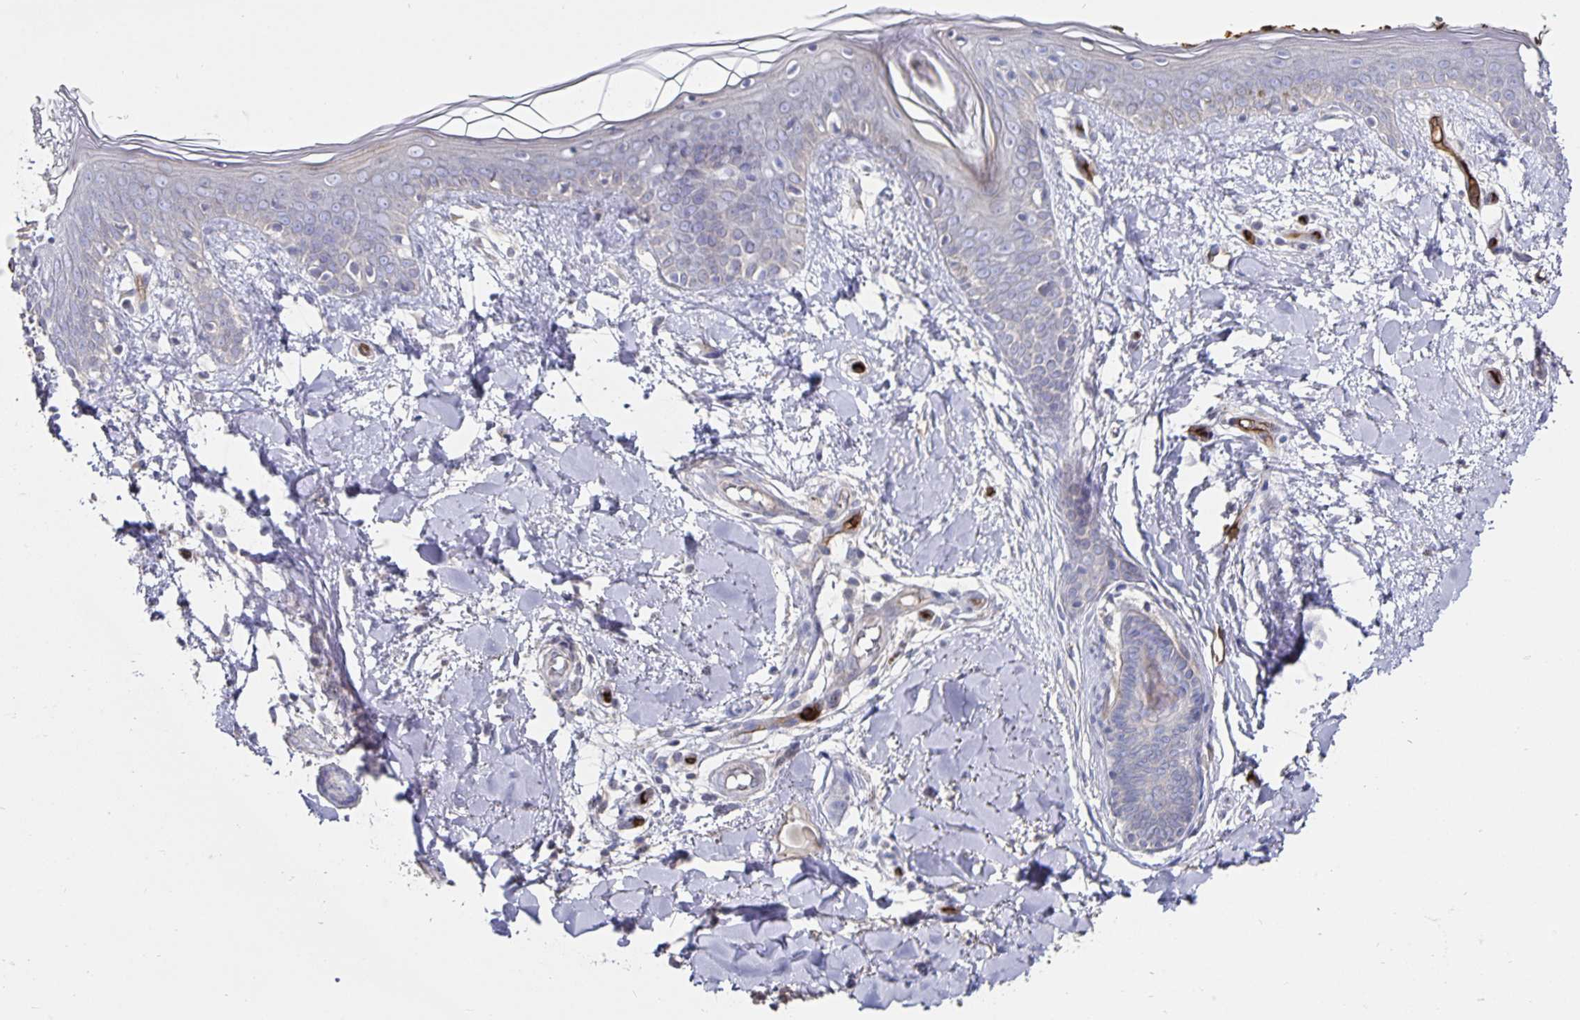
{"staining": {"intensity": "negative", "quantity": "none", "location": "none"}, "tissue": "skin", "cell_type": "Fibroblasts", "image_type": "normal", "snomed": [{"axis": "morphology", "description": "Normal tissue, NOS"}, {"axis": "topography", "description": "Skin"}], "caption": "Fibroblasts show no significant expression in unremarkable skin. (IHC, brightfield microscopy, high magnification).", "gene": "PODXL", "patient": {"sex": "female", "age": 34}}